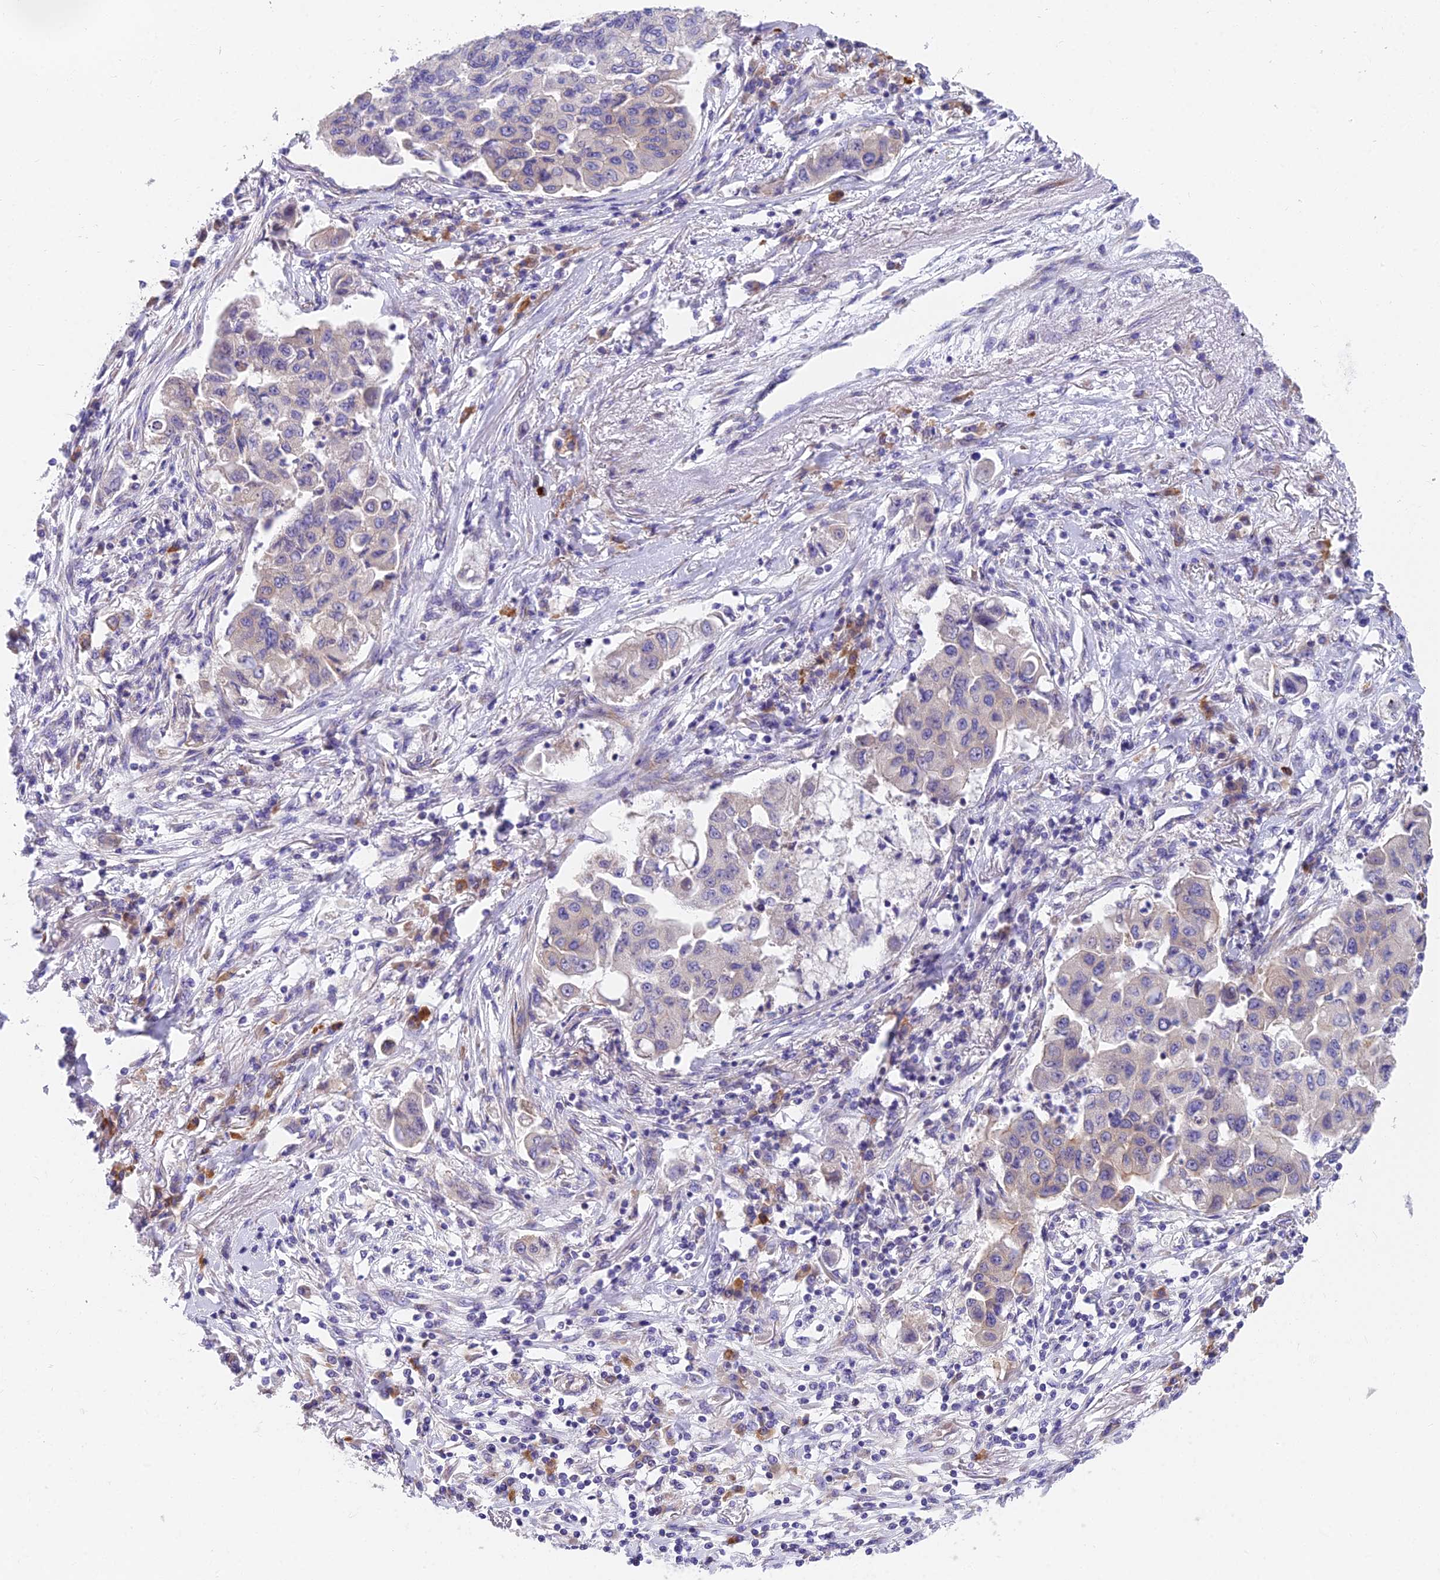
{"staining": {"intensity": "weak", "quantity": "<25%", "location": "cytoplasmic/membranous"}, "tissue": "lung cancer", "cell_type": "Tumor cells", "image_type": "cancer", "snomed": [{"axis": "morphology", "description": "Squamous cell carcinoma, NOS"}, {"axis": "topography", "description": "Lung"}], "caption": "Immunohistochemistry of lung squamous cell carcinoma reveals no positivity in tumor cells. The staining was performed using DAB to visualize the protein expression in brown, while the nuclei were stained in blue with hematoxylin (Magnification: 20x).", "gene": "MVB12A", "patient": {"sex": "male", "age": 74}}